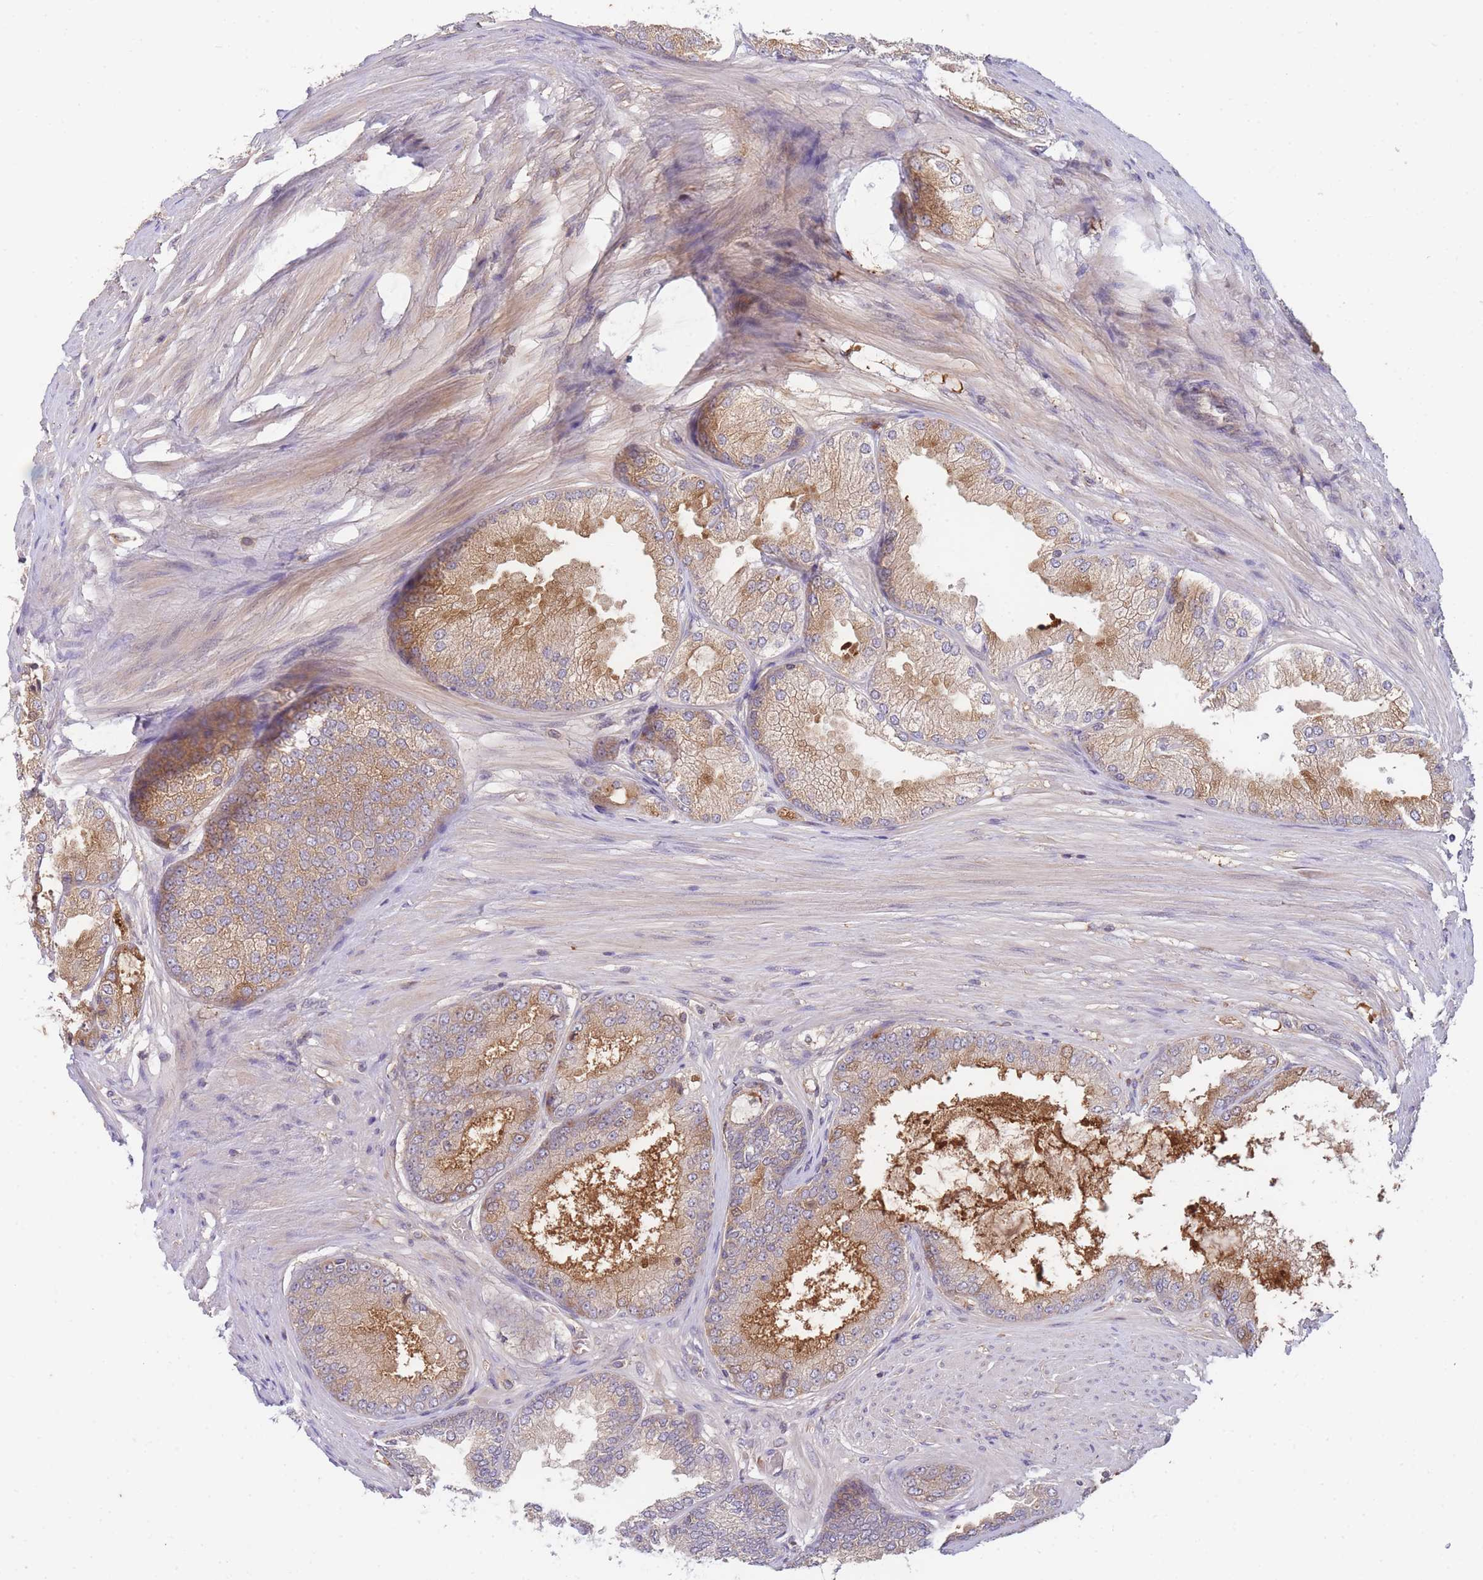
{"staining": {"intensity": "moderate", "quantity": "<25%", "location": "cytoplasmic/membranous"}, "tissue": "prostate cancer", "cell_type": "Tumor cells", "image_type": "cancer", "snomed": [{"axis": "morphology", "description": "Adenocarcinoma, High grade"}, {"axis": "topography", "description": "Prostate"}], "caption": "Protein staining reveals moderate cytoplasmic/membranous positivity in about <25% of tumor cells in high-grade adenocarcinoma (prostate). (IHC, brightfield microscopy, high magnification).", "gene": "RALGDS", "patient": {"sex": "male", "age": 71}}